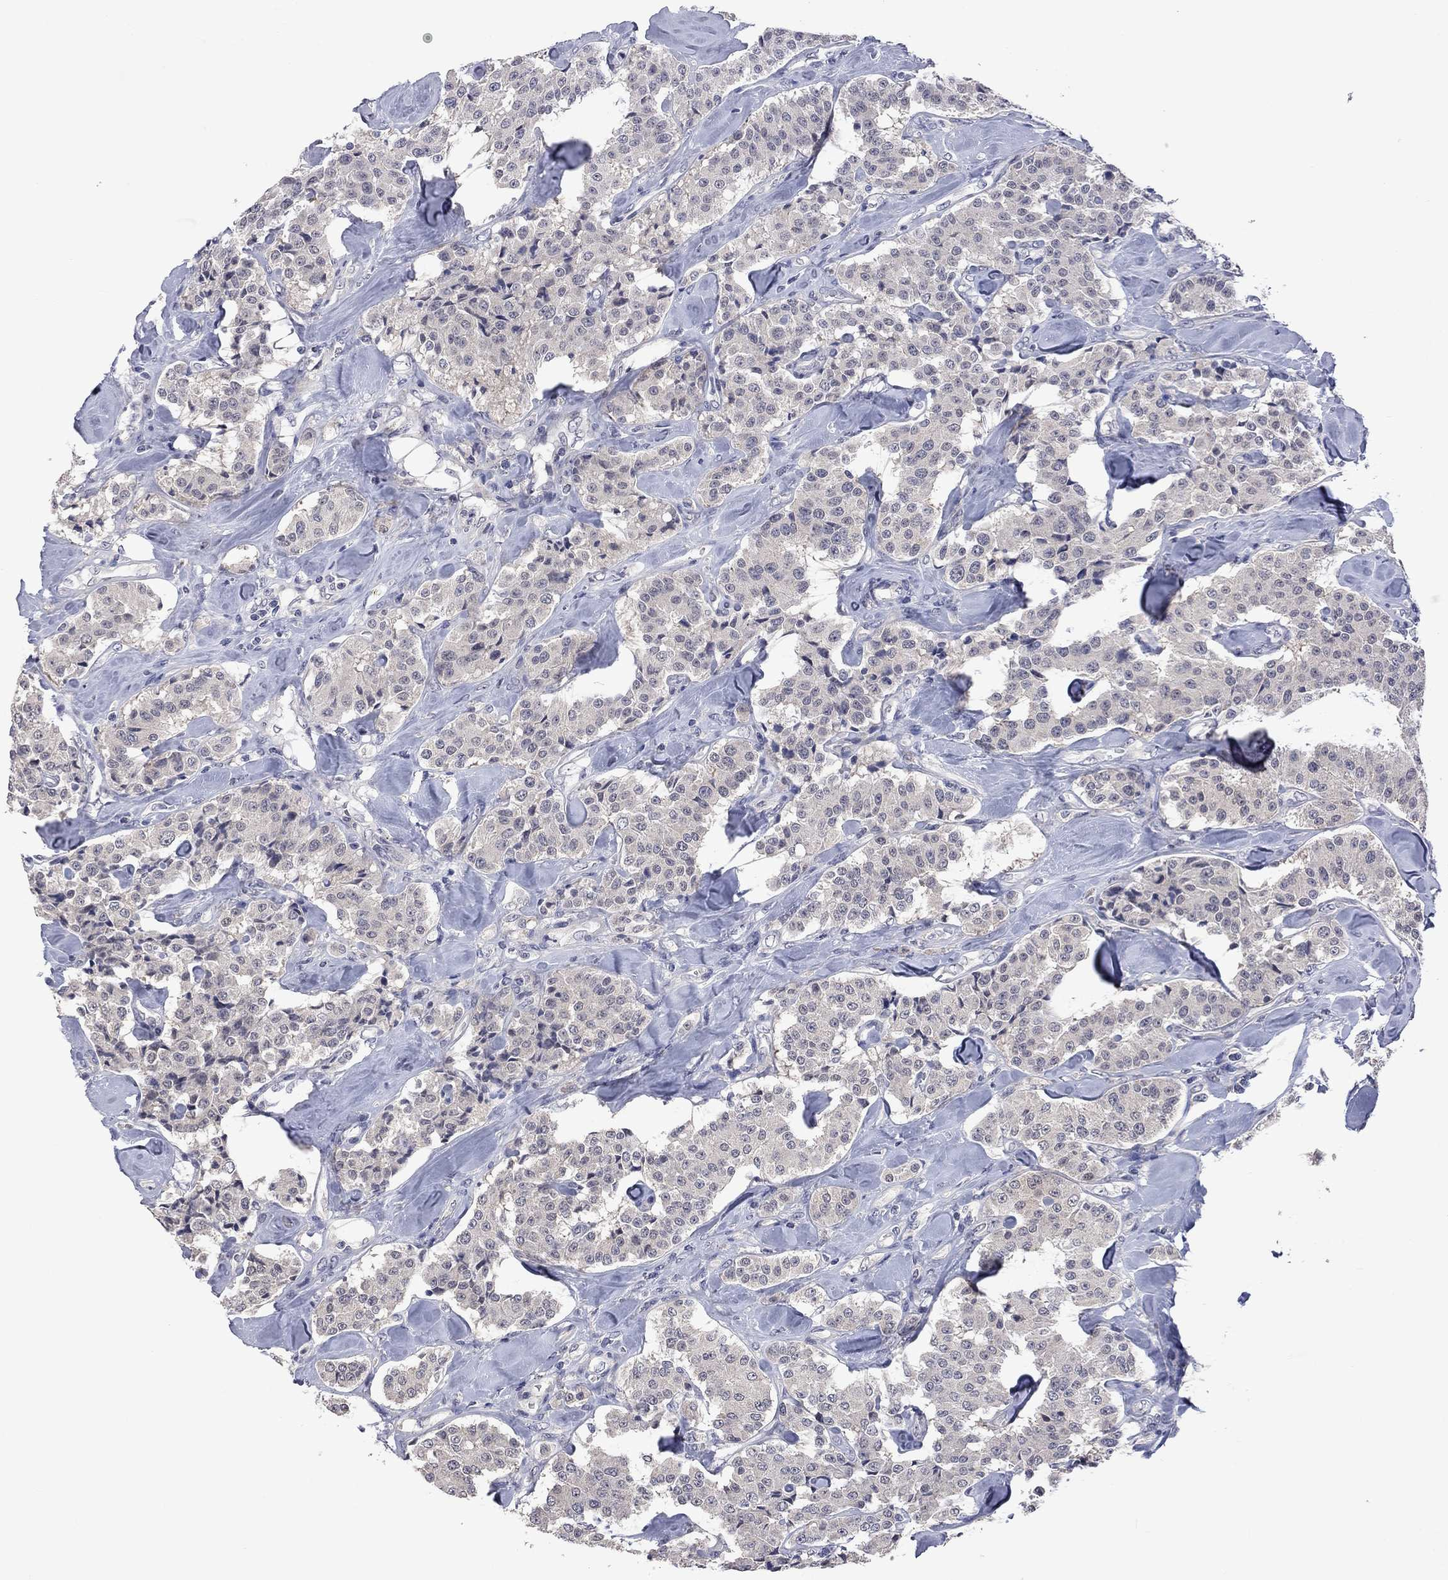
{"staining": {"intensity": "negative", "quantity": "none", "location": "none"}, "tissue": "carcinoid", "cell_type": "Tumor cells", "image_type": "cancer", "snomed": [{"axis": "morphology", "description": "Carcinoid, malignant, NOS"}, {"axis": "topography", "description": "Pancreas"}], "caption": "Immunohistochemical staining of human carcinoid exhibits no significant staining in tumor cells.", "gene": "FABP12", "patient": {"sex": "male", "age": 41}}